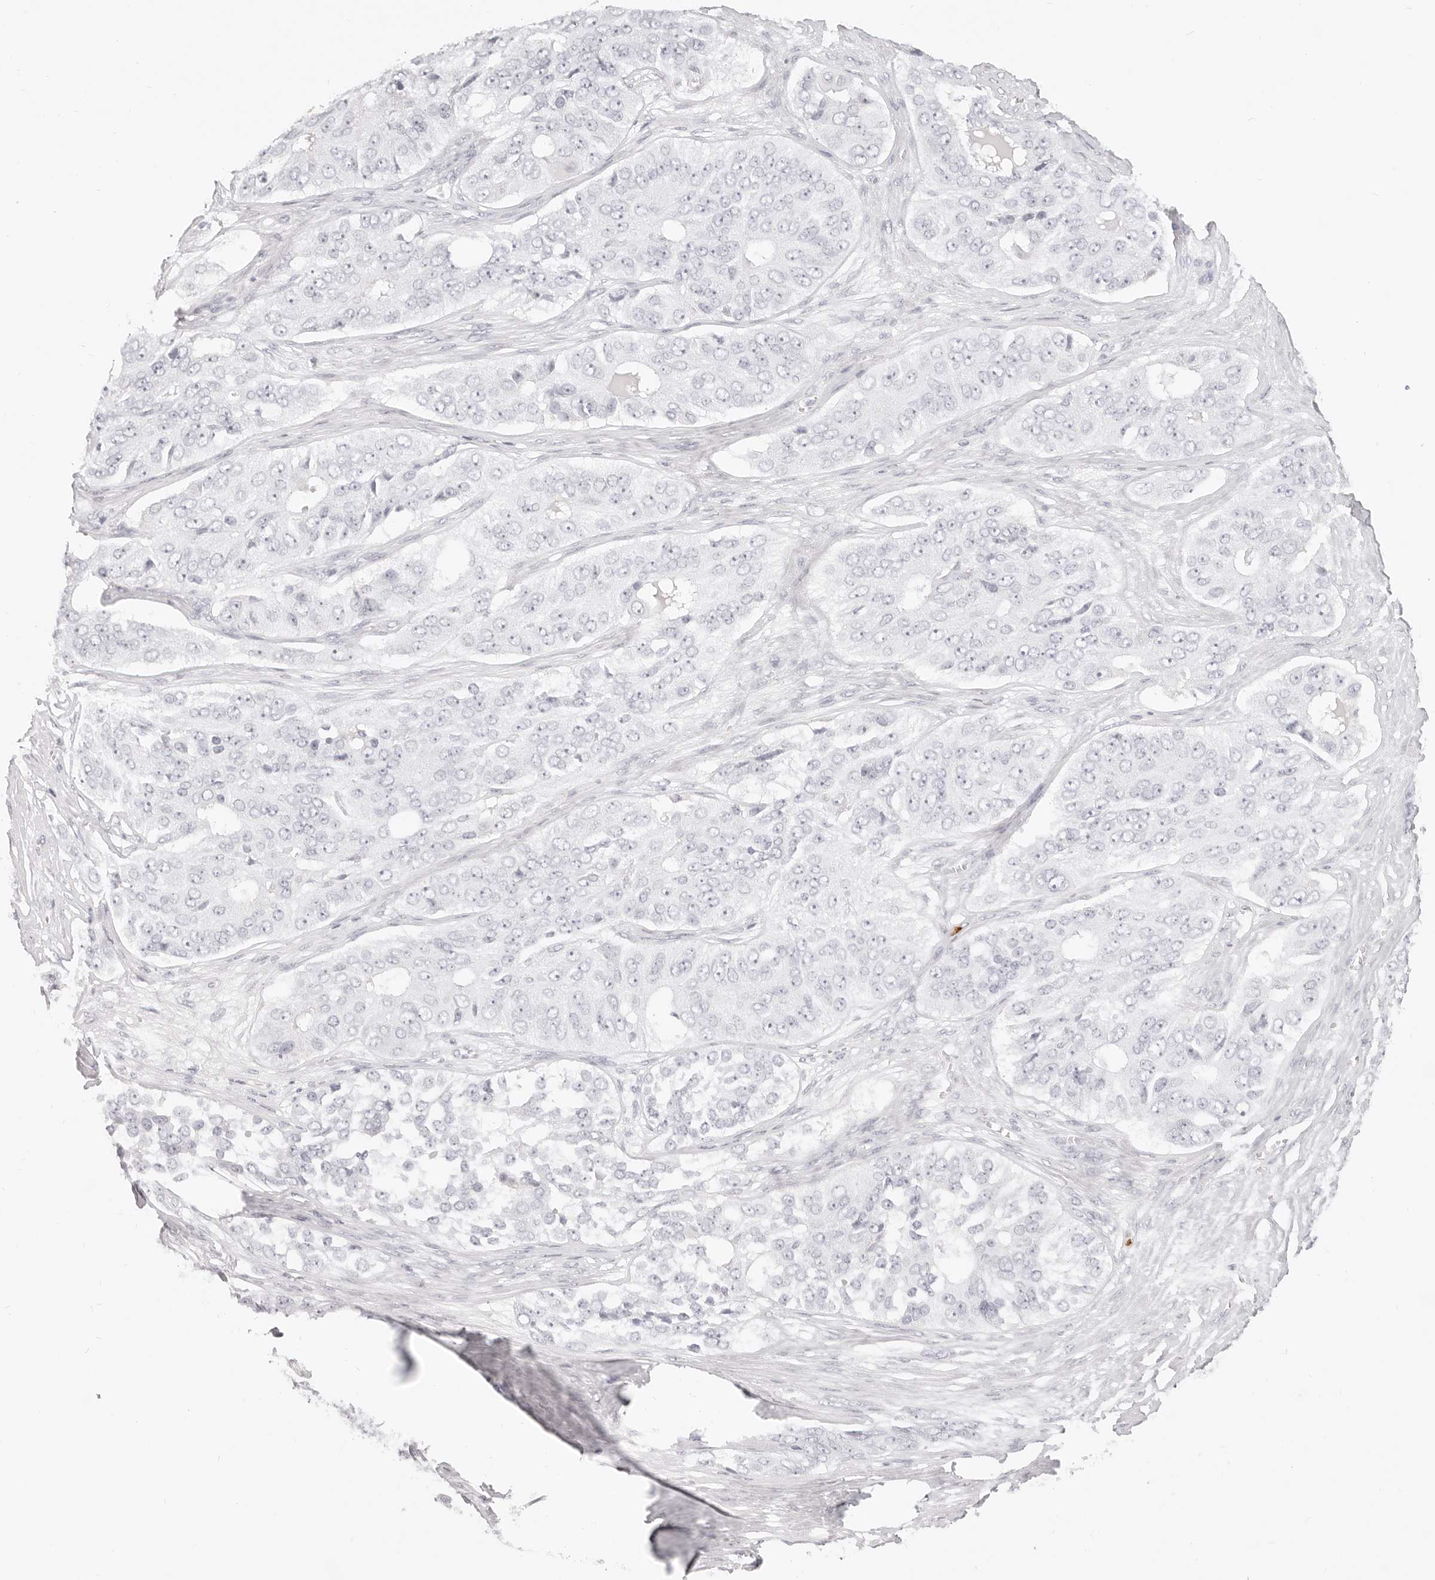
{"staining": {"intensity": "negative", "quantity": "none", "location": "none"}, "tissue": "ovarian cancer", "cell_type": "Tumor cells", "image_type": "cancer", "snomed": [{"axis": "morphology", "description": "Carcinoma, endometroid"}, {"axis": "topography", "description": "Ovary"}], "caption": "An image of ovarian cancer (endometroid carcinoma) stained for a protein reveals no brown staining in tumor cells. (Brightfield microscopy of DAB immunohistochemistry (IHC) at high magnification).", "gene": "CAMP", "patient": {"sex": "female", "age": 51}}